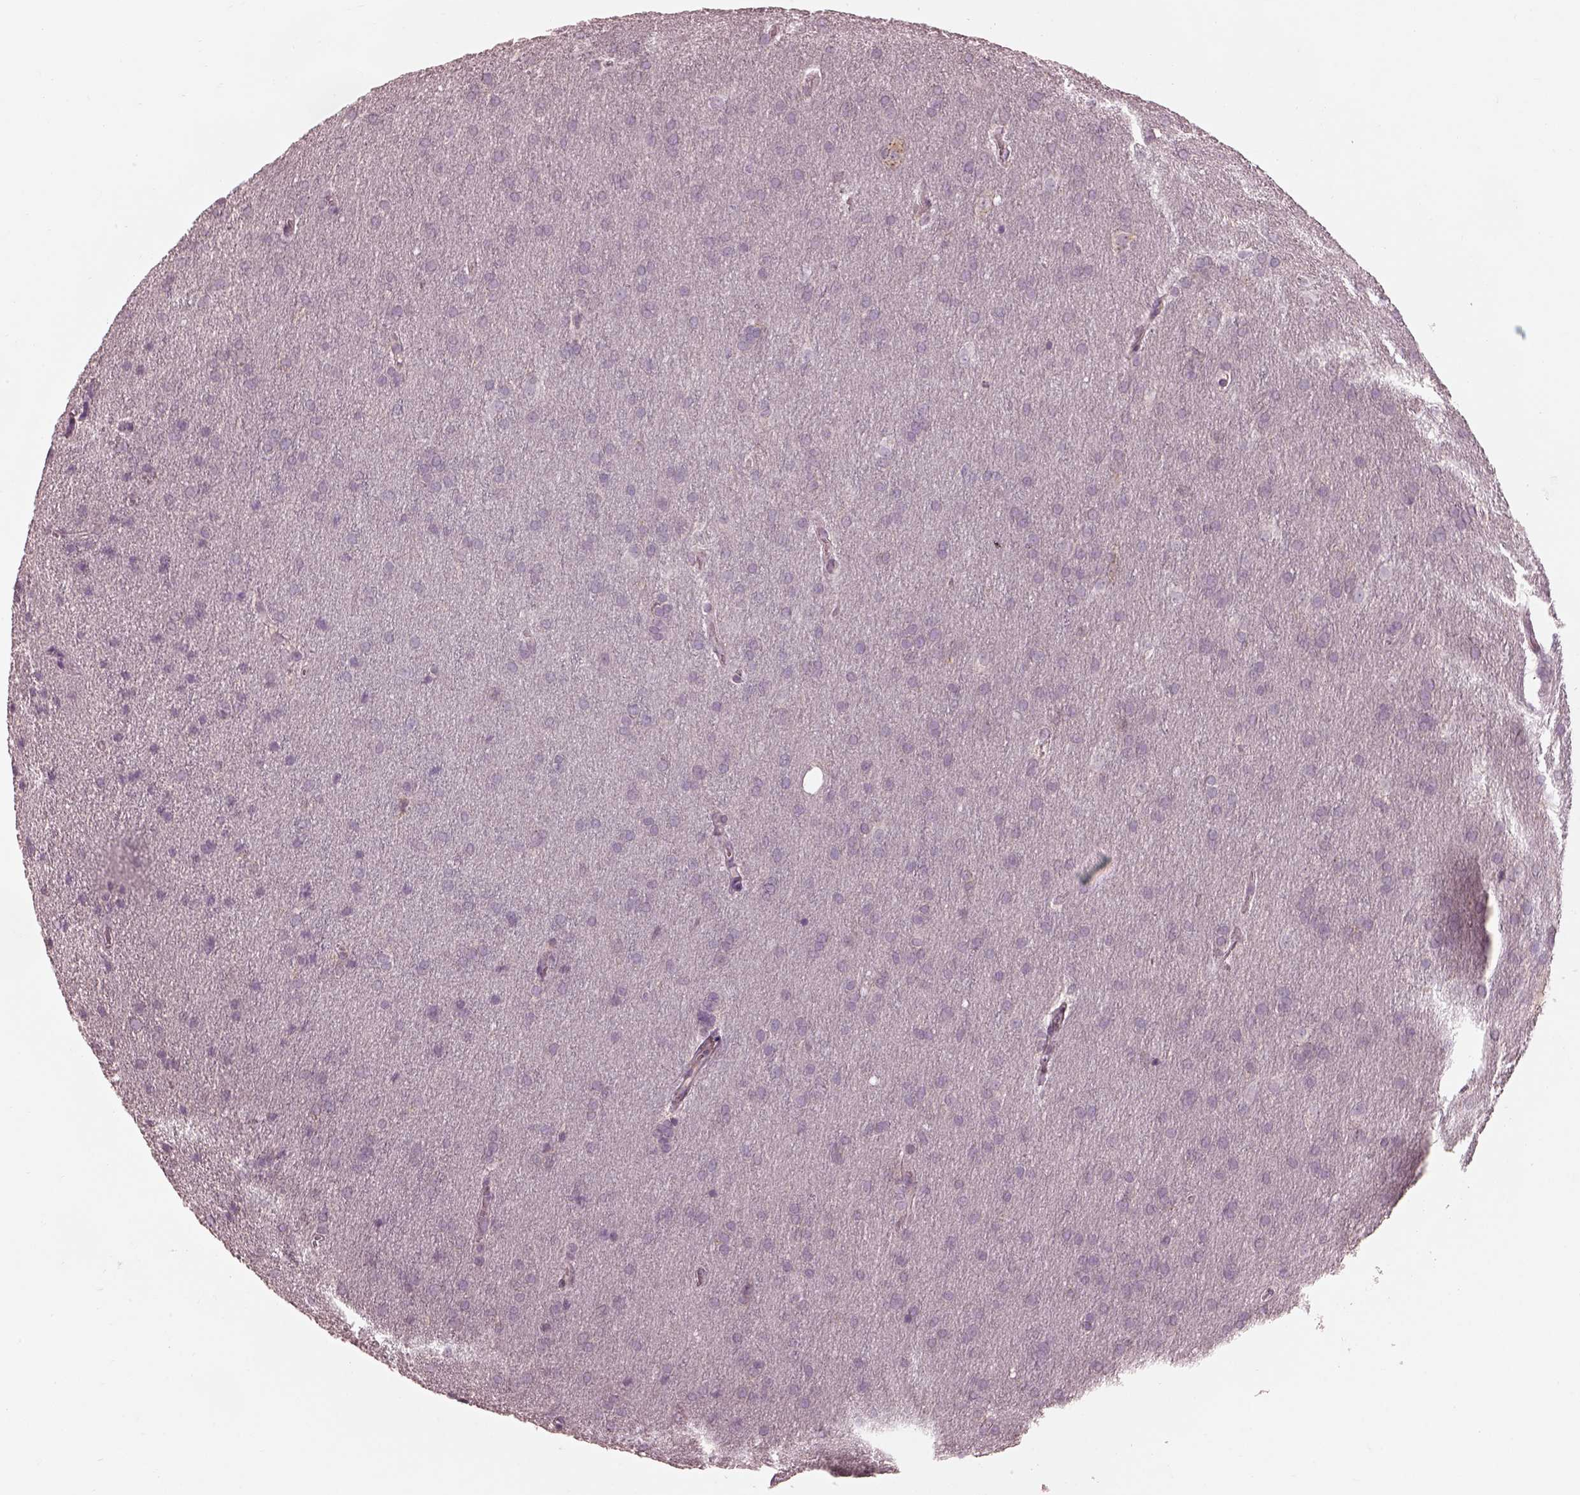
{"staining": {"intensity": "negative", "quantity": "none", "location": "none"}, "tissue": "glioma", "cell_type": "Tumor cells", "image_type": "cancer", "snomed": [{"axis": "morphology", "description": "Glioma, malignant, Low grade"}, {"axis": "topography", "description": "Brain"}], "caption": "The IHC micrograph has no significant expression in tumor cells of glioma tissue.", "gene": "PRKACG", "patient": {"sex": "female", "age": 32}}